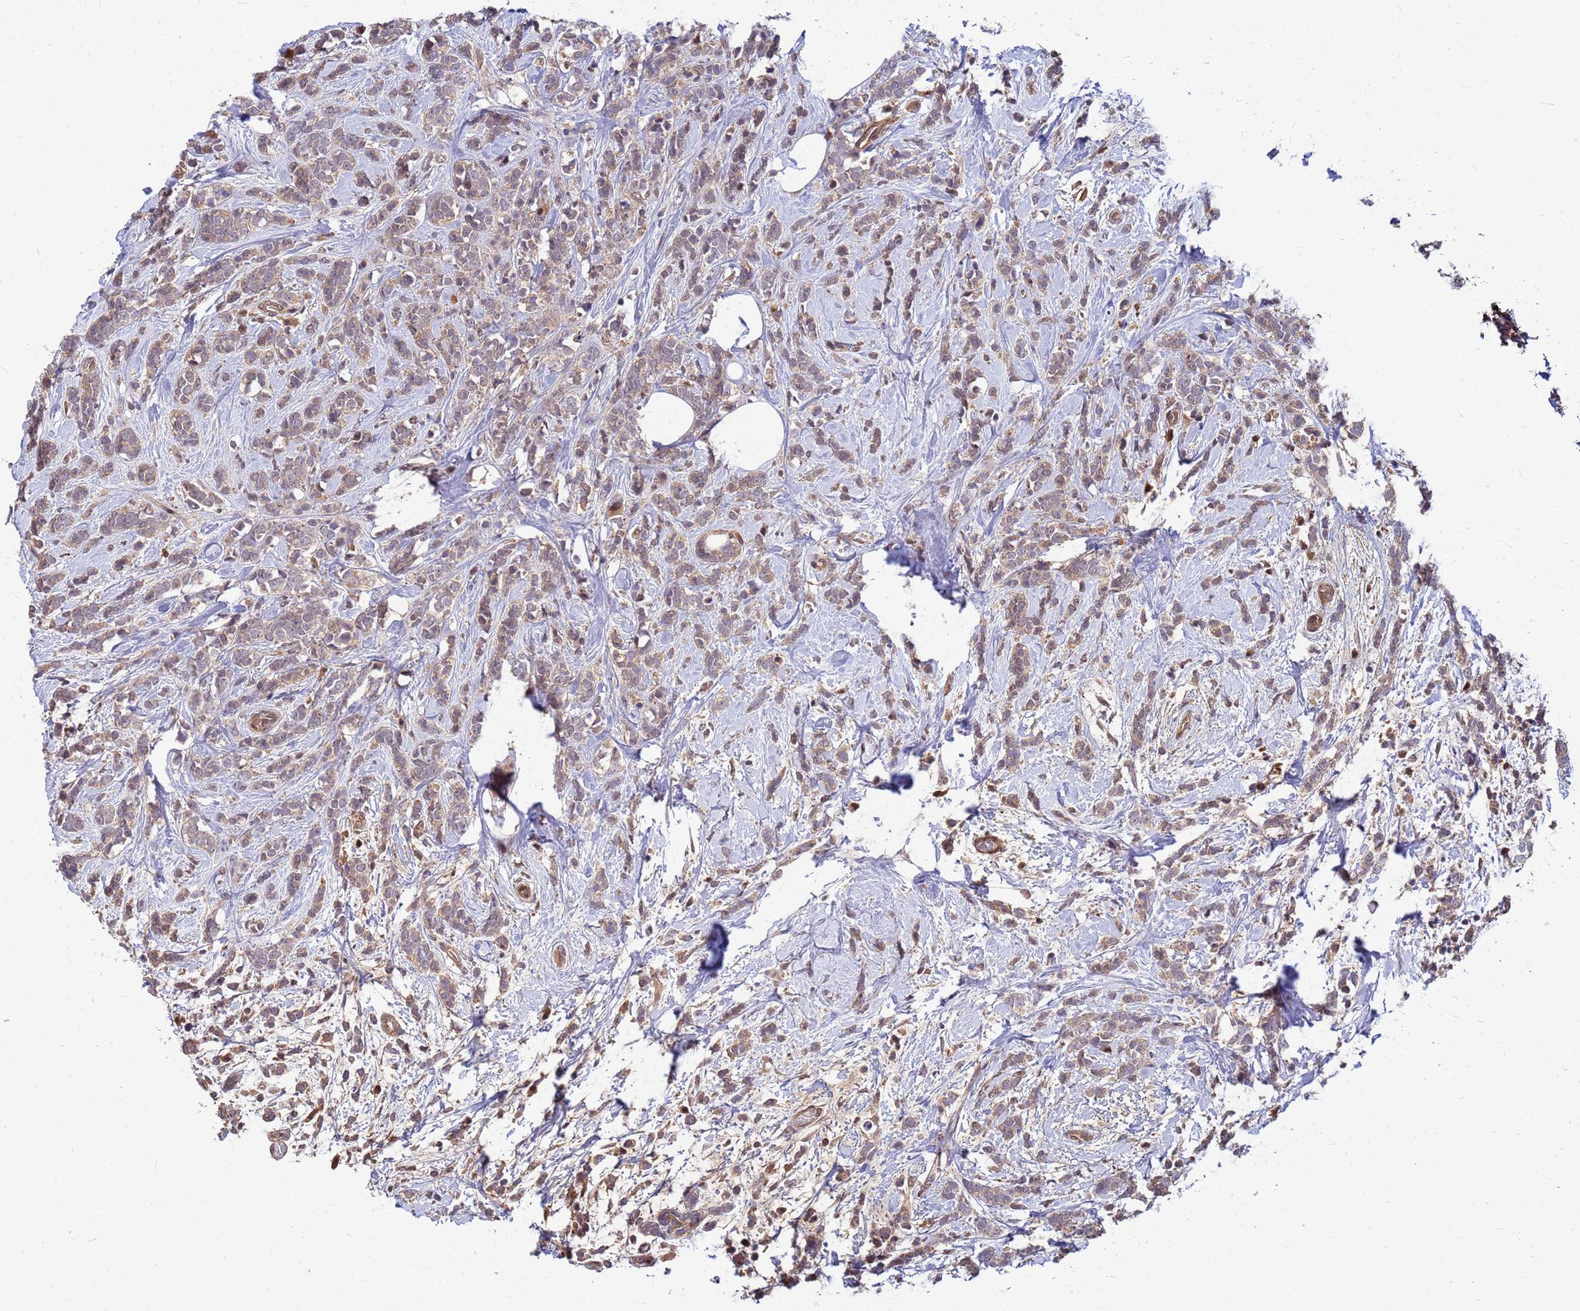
{"staining": {"intensity": "weak", "quantity": "25%-75%", "location": "cytoplasmic/membranous"}, "tissue": "breast cancer", "cell_type": "Tumor cells", "image_type": "cancer", "snomed": [{"axis": "morphology", "description": "Lobular carcinoma"}, {"axis": "topography", "description": "Breast"}], "caption": "Lobular carcinoma (breast) stained for a protein (brown) exhibits weak cytoplasmic/membranous positive positivity in about 25%-75% of tumor cells.", "gene": "DUS4L", "patient": {"sex": "female", "age": 58}}